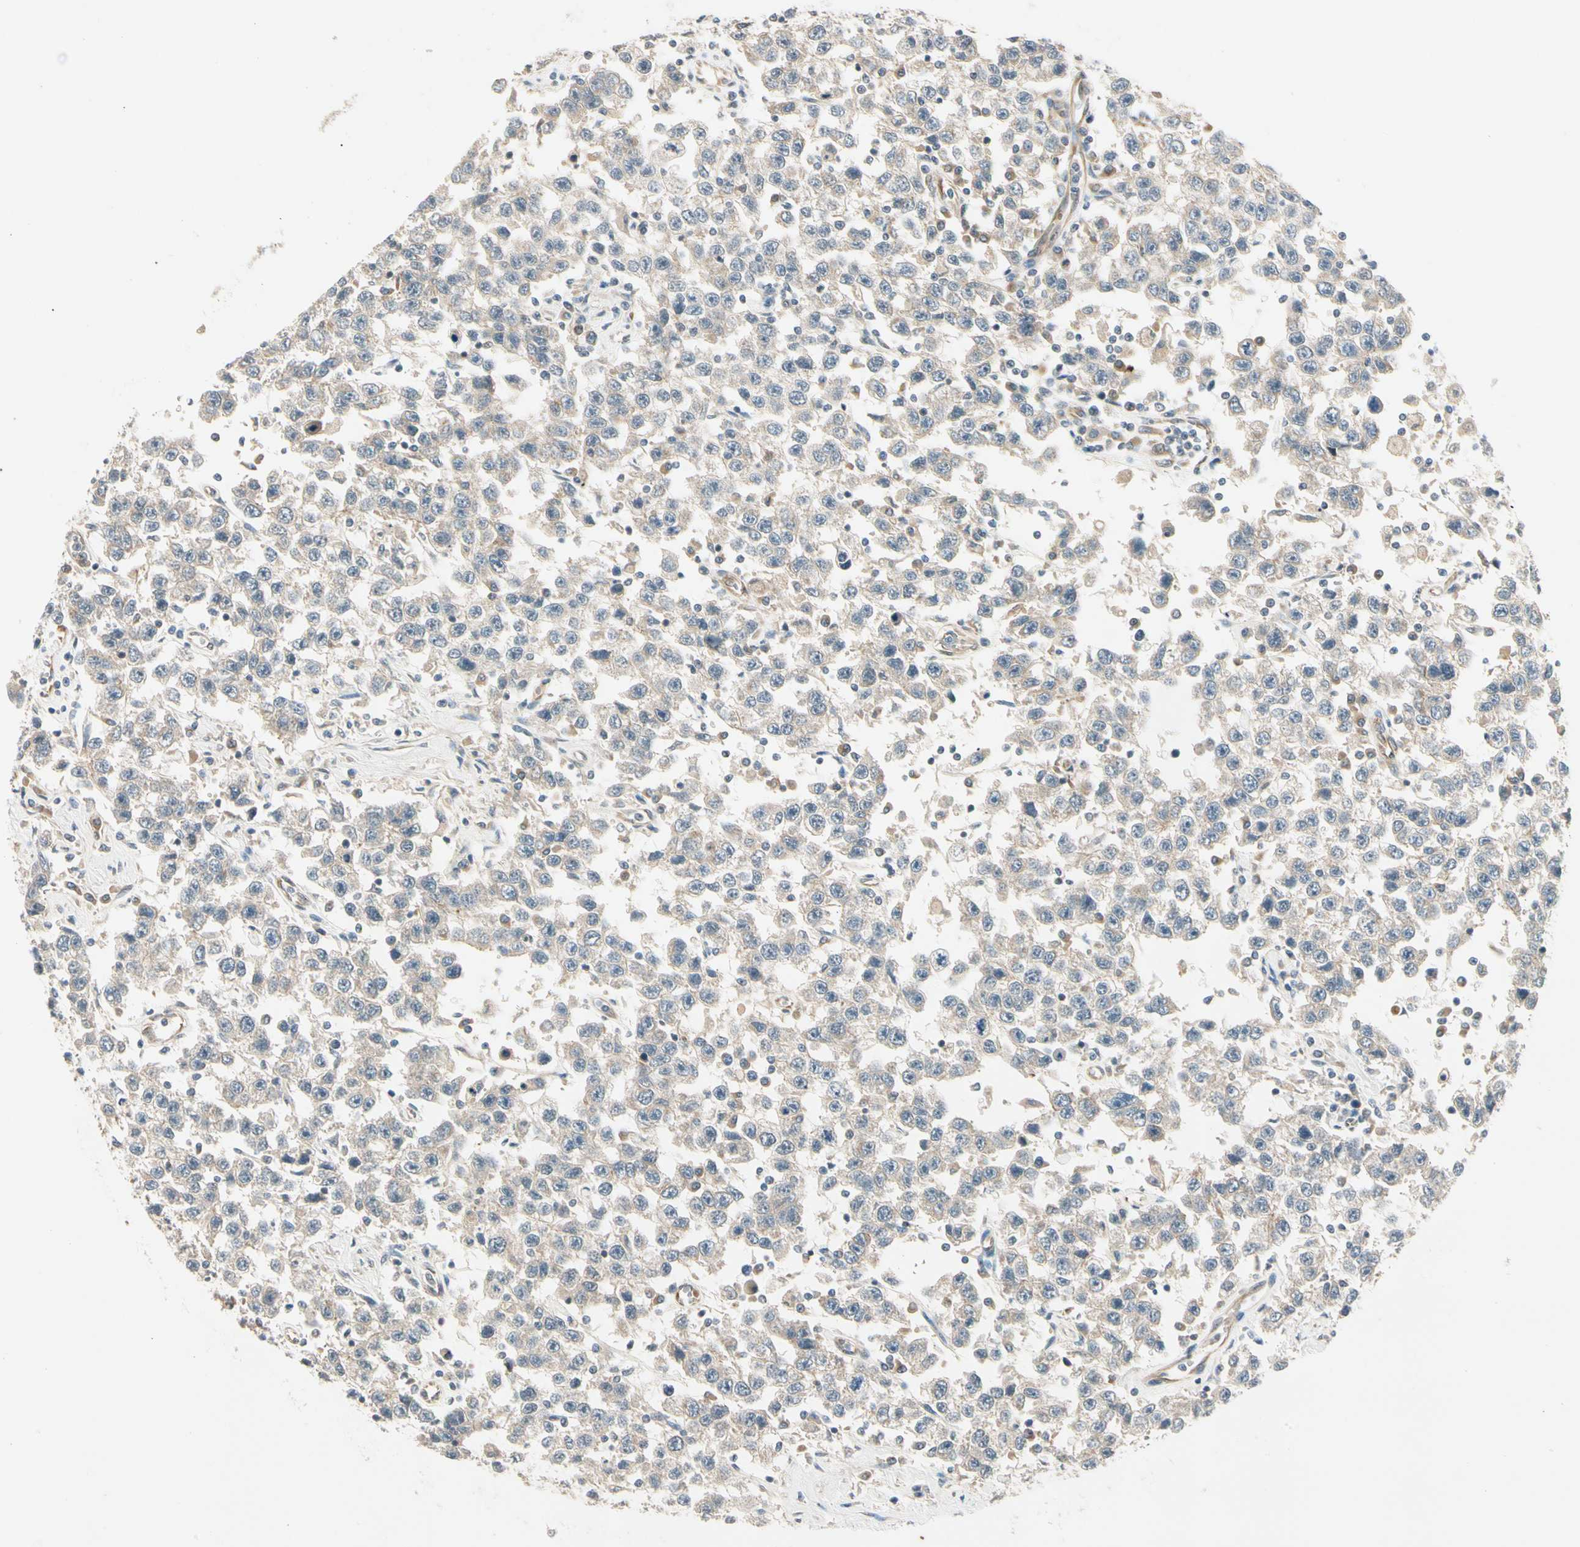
{"staining": {"intensity": "weak", "quantity": ">75%", "location": "cytoplasmic/membranous"}, "tissue": "testis cancer", "cell_type": "Tumor cells", "image_type": "cancer", "snomed": [{"axis": "morphology", "description": "Seminoma, NOS"}, {"axis": "topography", "description": "Testis"}], "caption": "Seminoma (testis) was stained to show a protein in brown. There is low levels of weak cytoplasmic/membranous expression in about >75% of tumor cells.", "gene": "ROCK2", "patient": {"sex": "male", "age": 41}}